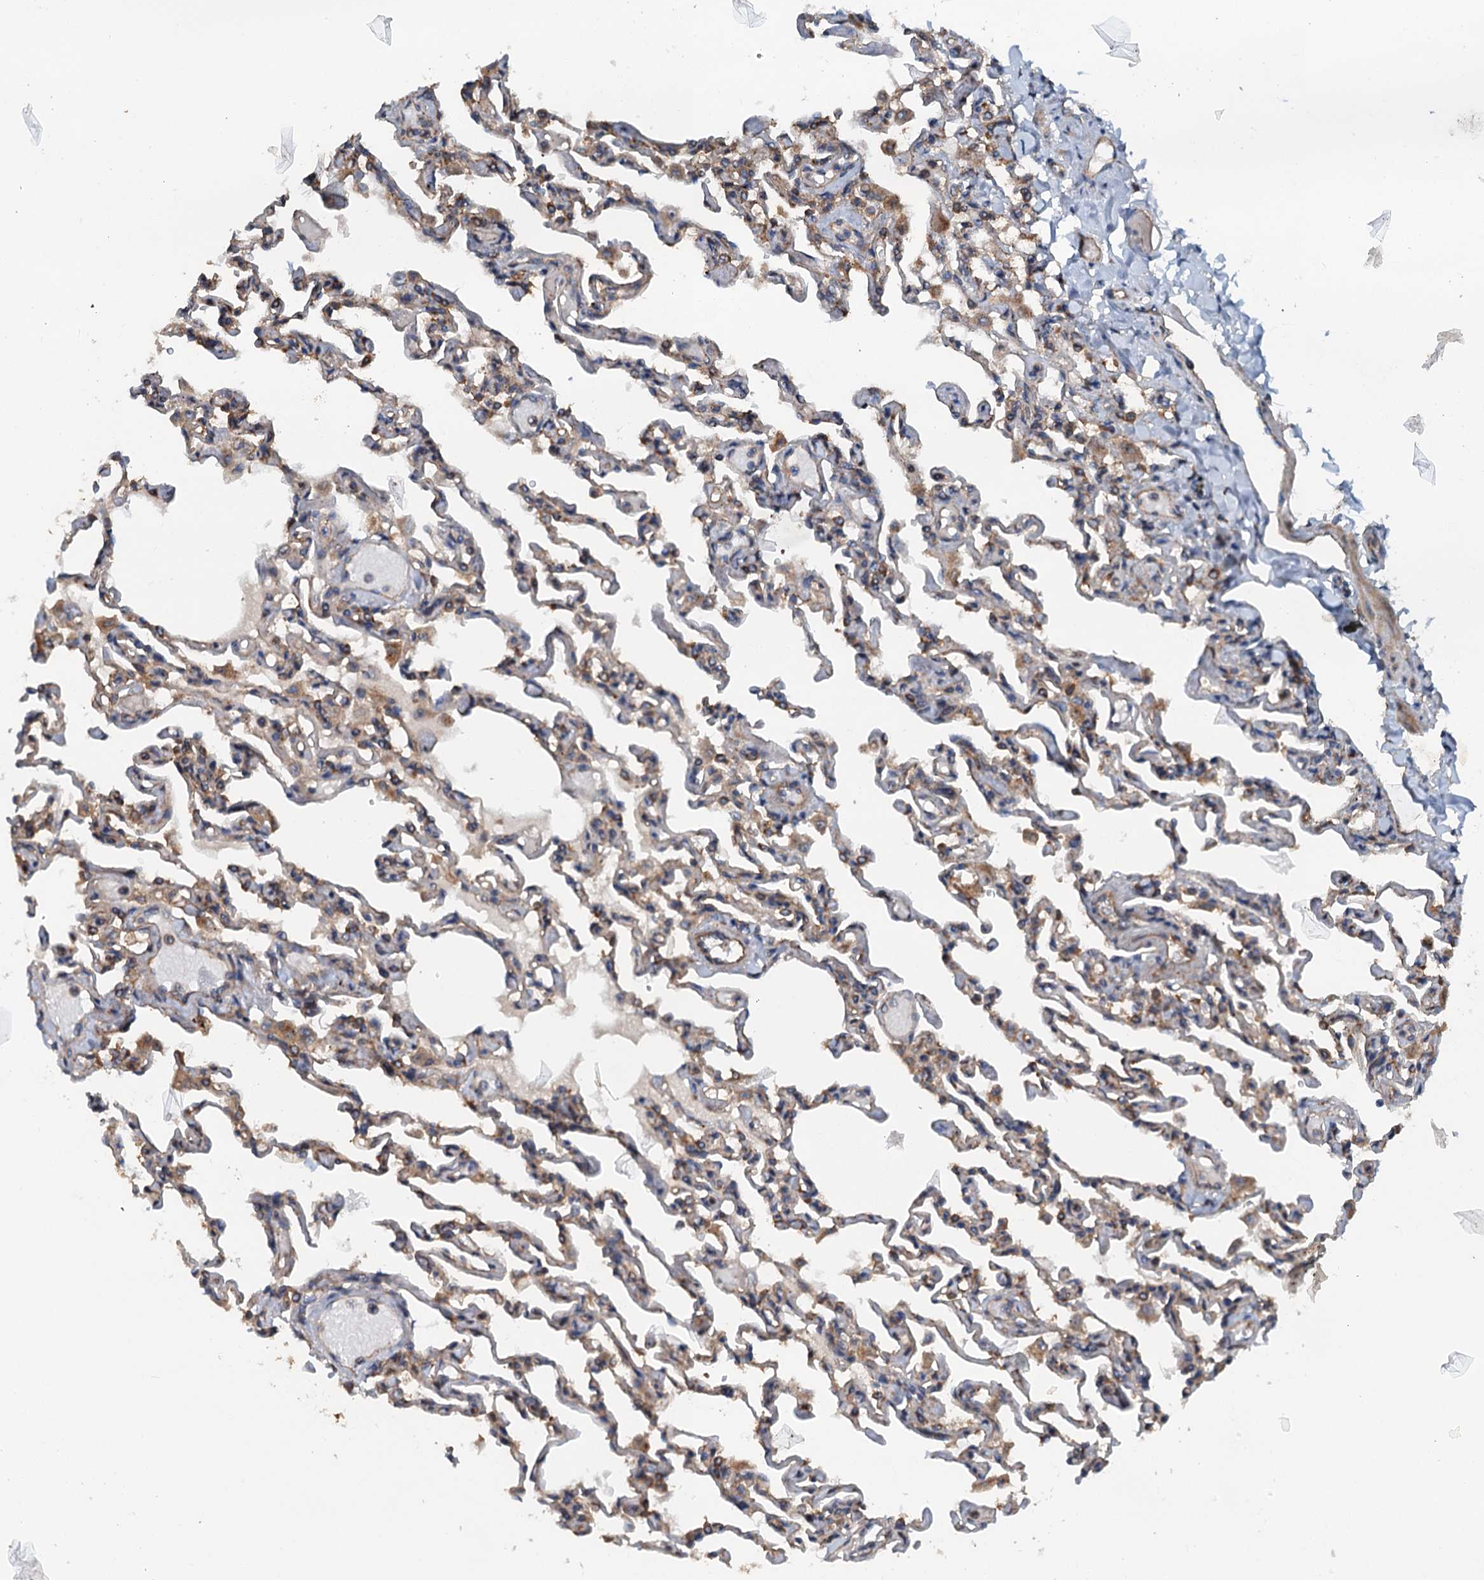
{"staining": {"intensity": "moderate", "quantity": "25%-75%", "location": "cytoplasmic/membranous"}, "tissue": "lung", "cell_type": "Alveolar cells", "image_type": "normal", "snomed": [{"axis": "morphology", "description": "Normal tissue, NOS"}, {"axis": "topography", "description": "Lung"}], "caption": "Protein positivity by IHC exhibits moderate cytoplasmic/membranous staining in approximately 25%-75% of alveolar cells in benign lung.", "gene": "COG3", "patient": {"sex": "male", "age": 21}}